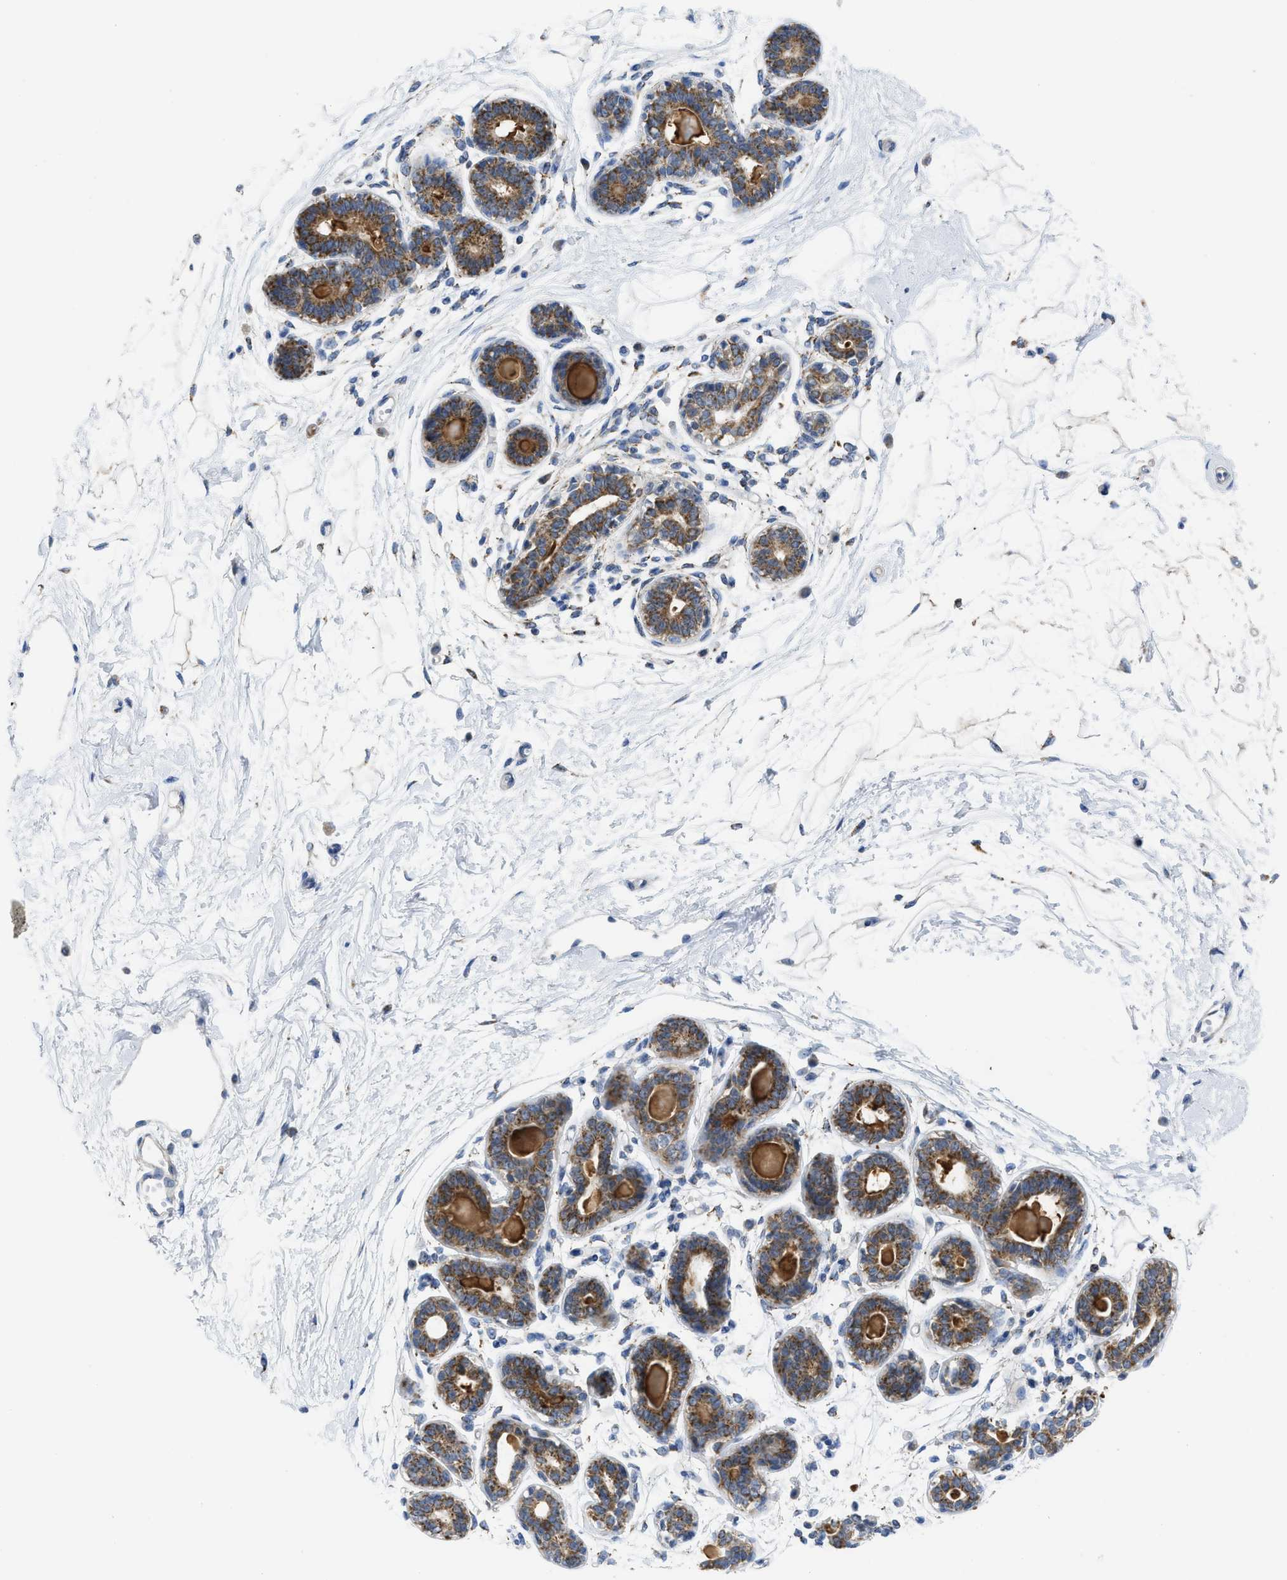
{"staining": {"intensity": "moderate", "quantity": "25%-75%", "location": "cytoplasmic/membranous"}, "tissue": "breast", "cell_type": "Adipocytes", "image_type": "normal", "snomed": [{"axis": "morphology", "description": "Normal tissue, NOS"}, {"axis": "topography", "description": "Breast"}], "caption": "This is a photomicrograph of immunohistochemistry (IHC) staining of normal breast, which shows moderate expression in the cytoplasmic/membranous of adipocytes.", "gene": "GATD3", "patient": {"sex": "female", "age": 45}}